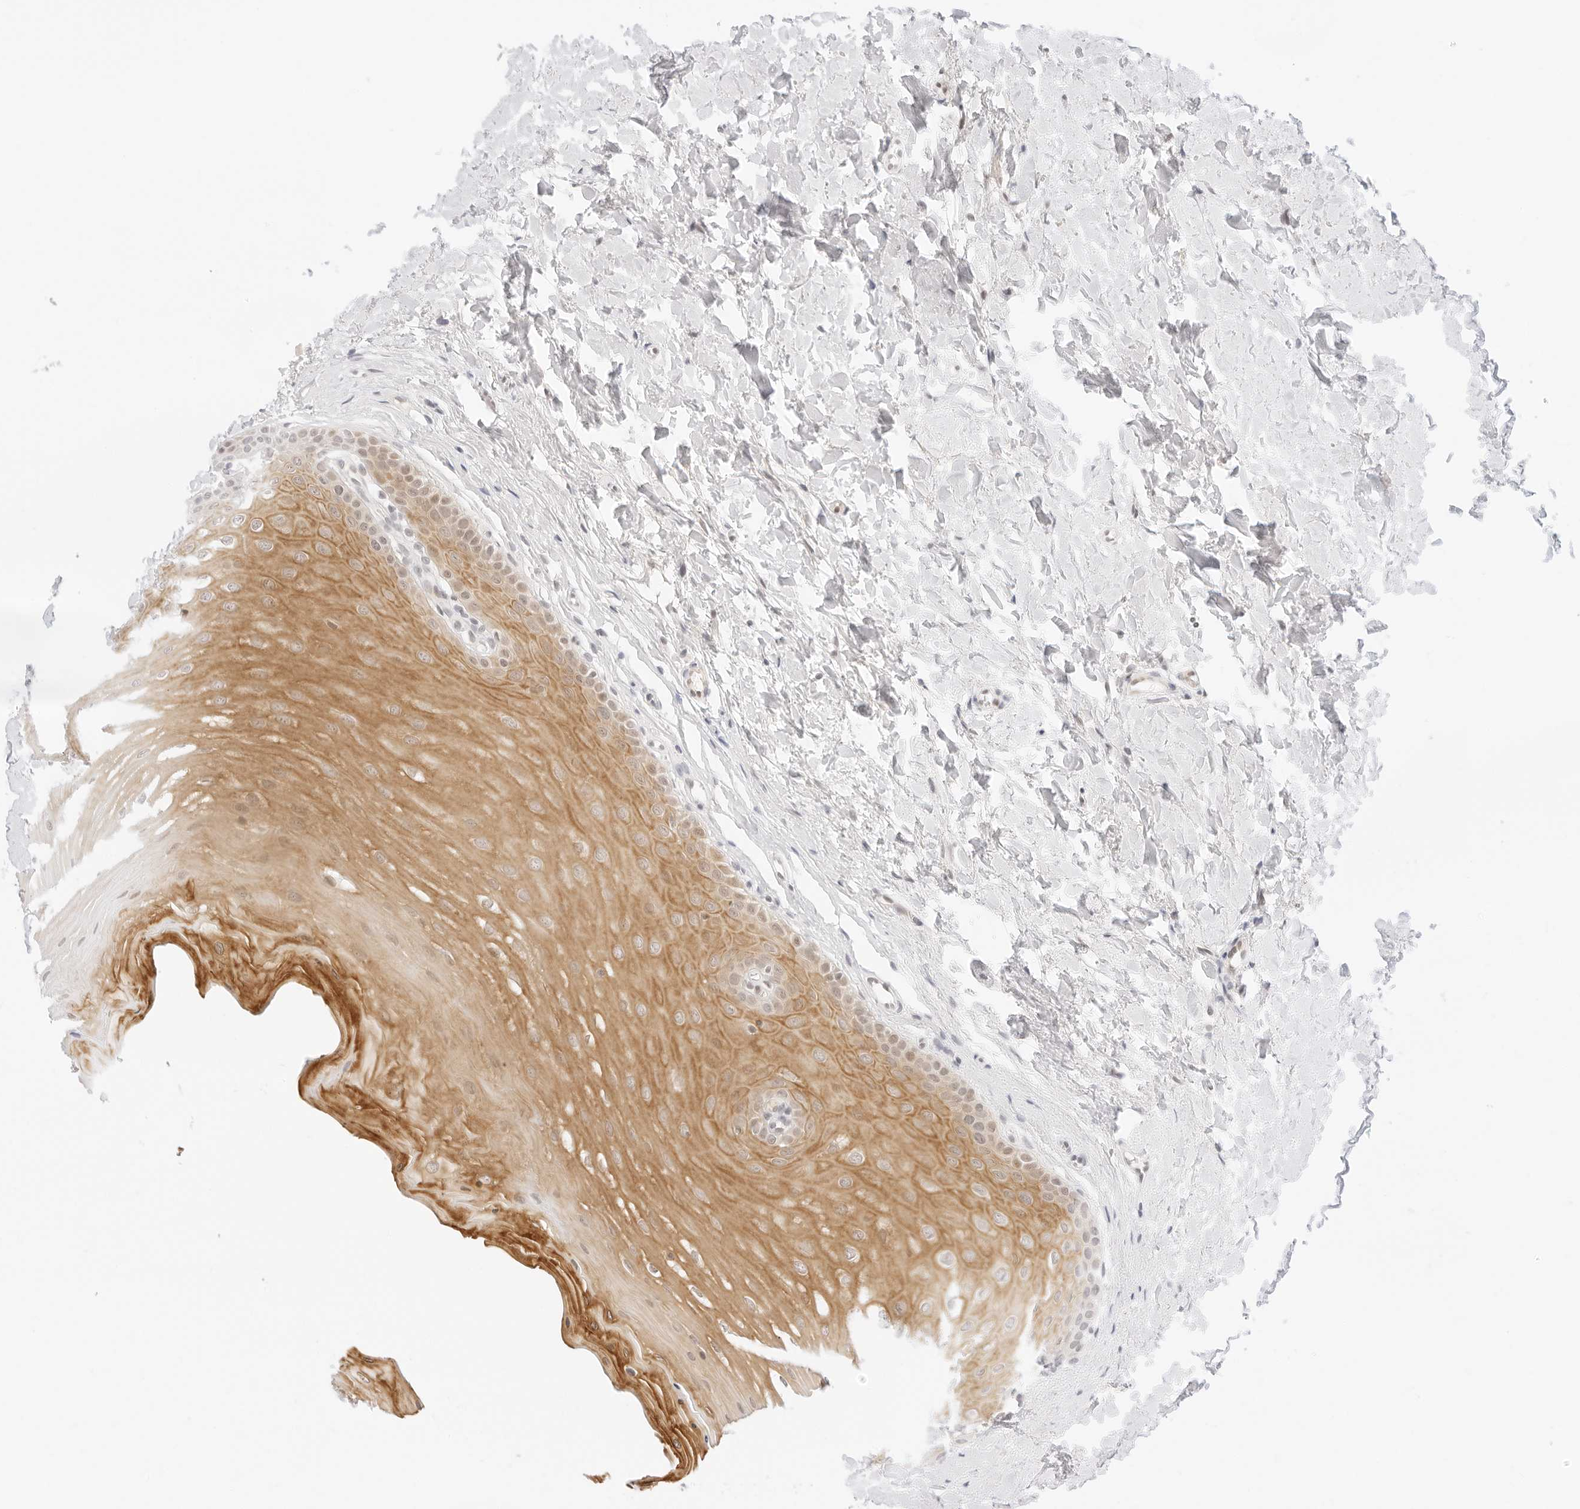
{"staining": {"intensity": "moderate", "quantity": ">75%", "location": "cytoplasmic/membranous,nuclear"}, "tissue": "oral mucosa", "cell_type": "Squamous epithelial cells", "image_type": "normal", "snomed": [{"axis": "morphology", "description": "Normal tissue, NOS"}, {"axis": "topography", "description": "Oral tissue"}], "caption": "Moderate cytoplasmic/membranous,nuclear protein staining is present in about >75% of squamous epithelial cells in oral mucosa. The staining is performed using DAB brown chromogen to label protein expression. The nuclei are counter-stained blue using hematoxylin.", "gene": "POLR3C", "patient": {"sex": "female", "age": 39}}